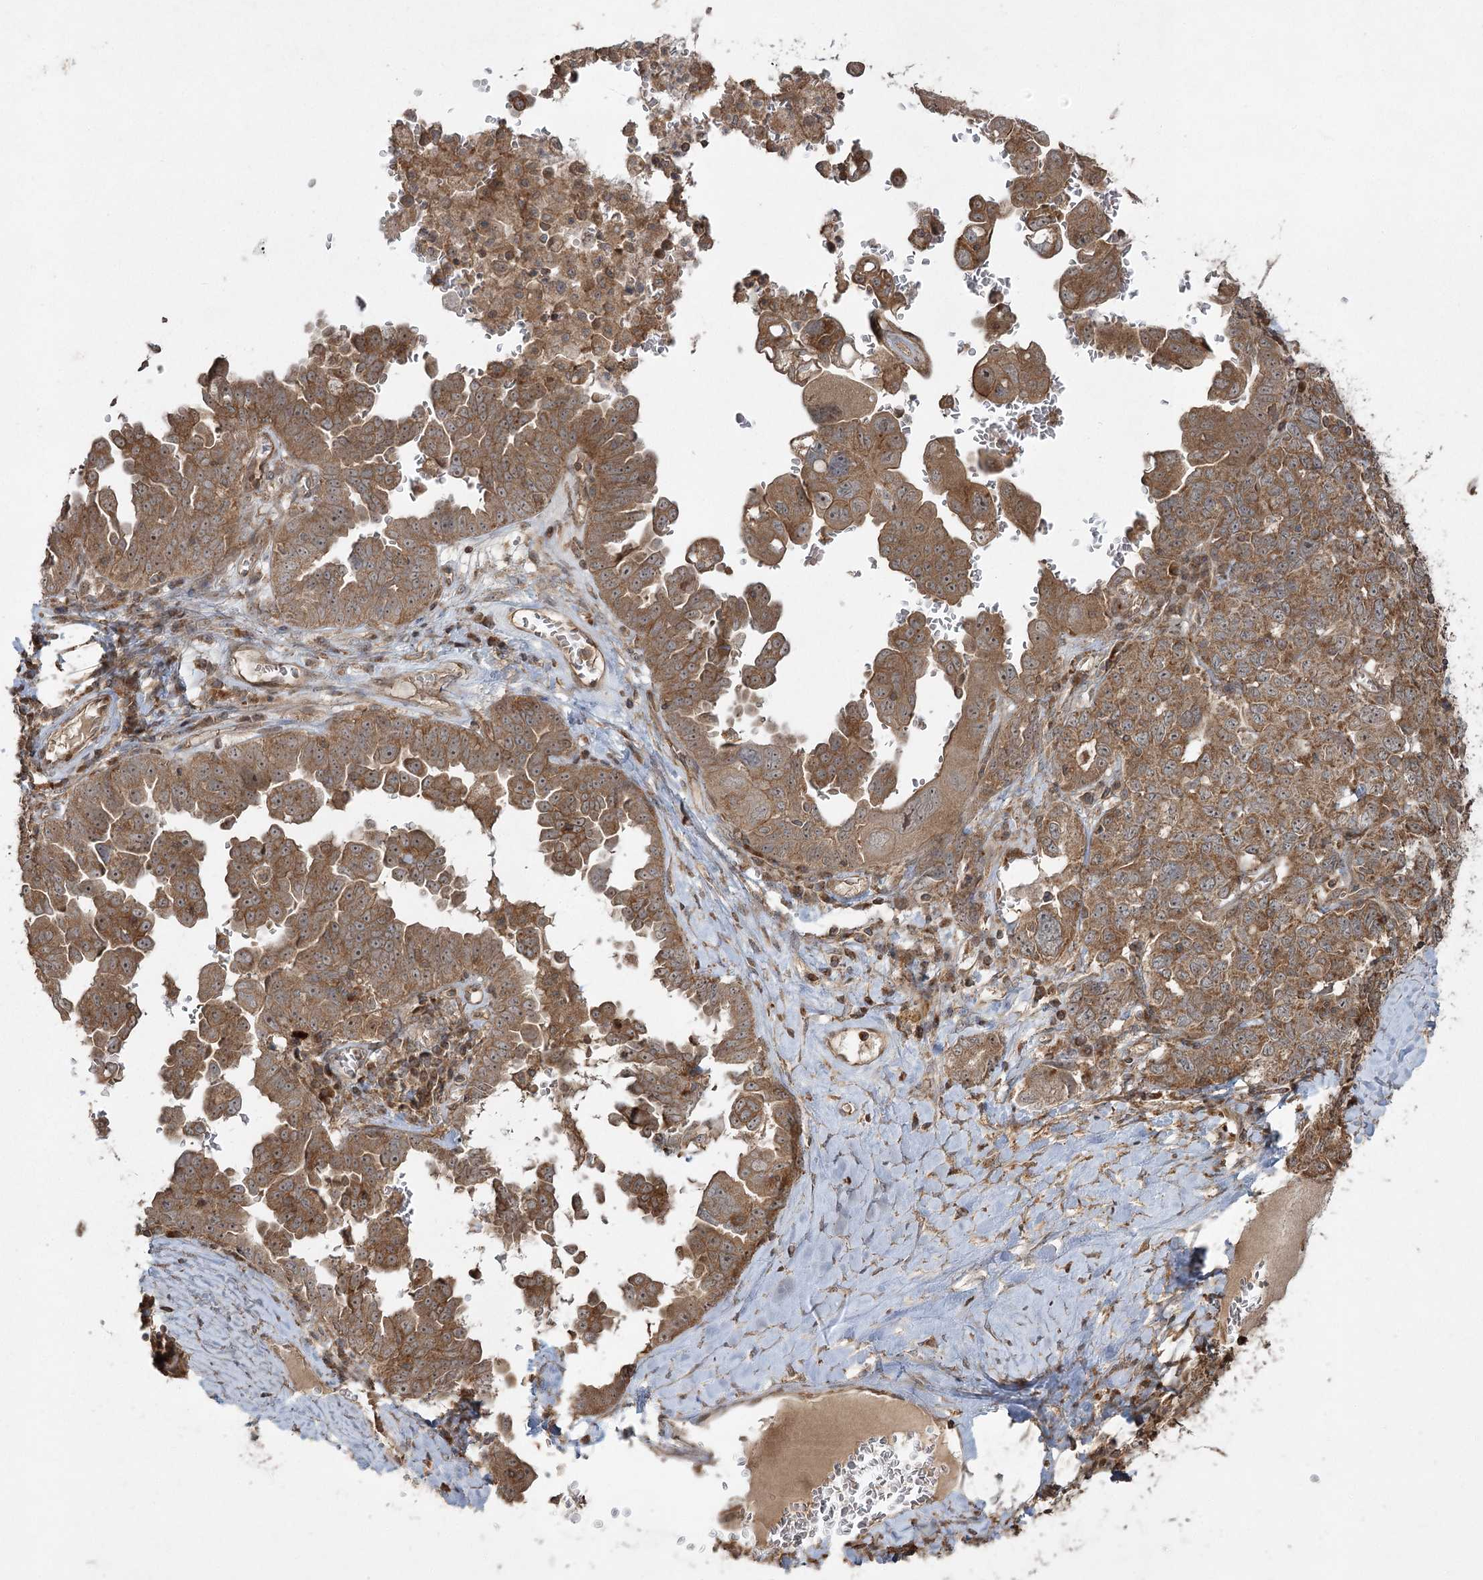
{"staining": {"intensity": "moderate", "quantity": ">75%", "location": "cytoplasmic/membranous"}, "tissue": "ovarian cancer", "cell_type": "Tumor cells", "image_type": "cancer", "snomed": [{"axis": "morphology", "description": "Carcinoma, endometroid"}, {"axis": "topography", "description": "Ovary"}], "caption": "Protein expression analysis of ovarian cancer shows moderate cytoplasmic/membranous positivity in approximately >75% of tumor cells.", "gene": "CPLANE1", "patient": {"sex": "female", "age": 62}}